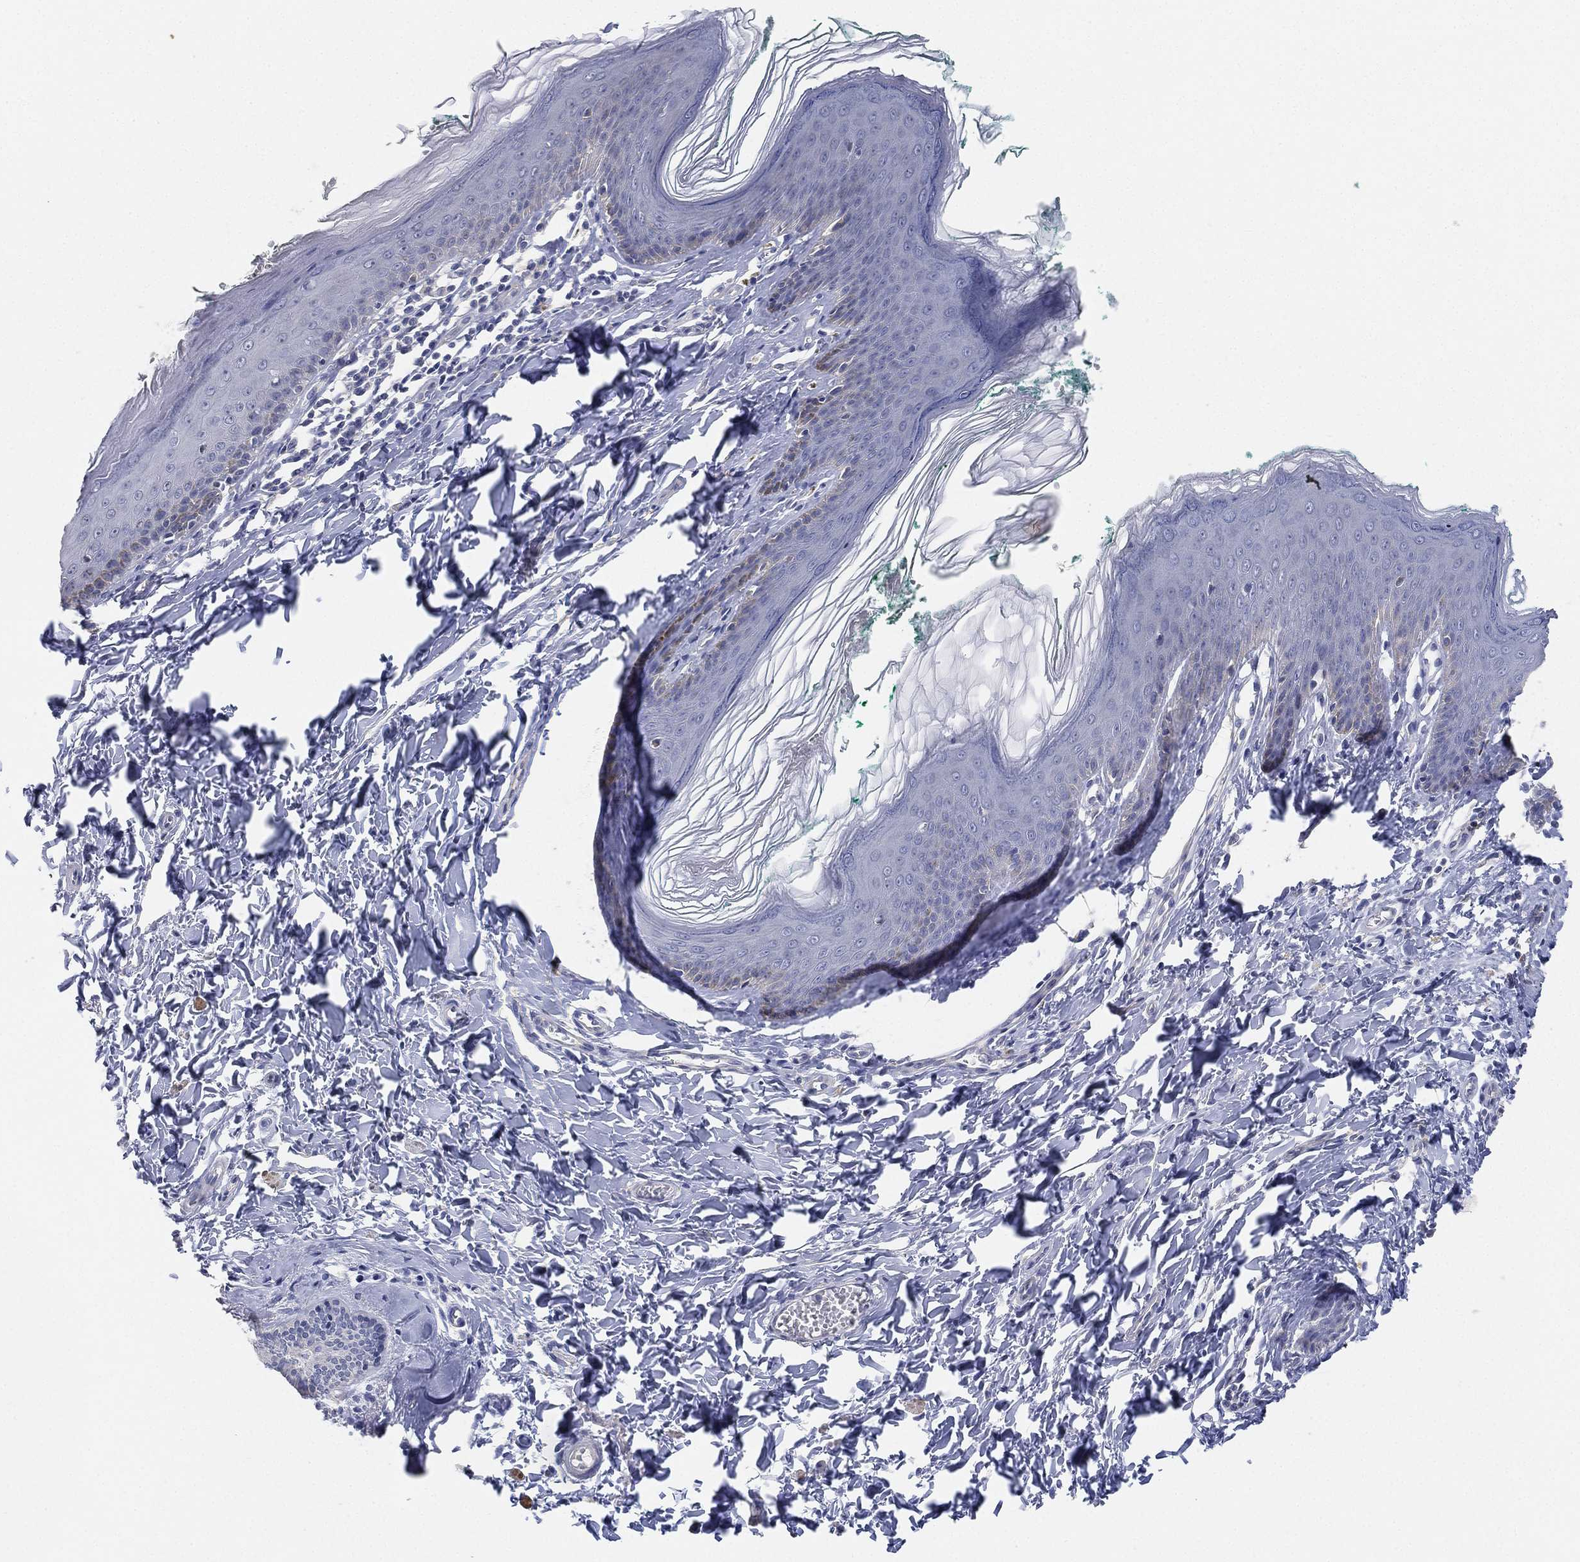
{"staining": {"intensity": "negative", "quantity": "none", "location": "none"}, "tissue": "skin", "cell_type": "Epidermal cells", "image_type": "normal", "snomed": [{"axis": "morphology", "description": "Normal tissue, NOS"}, {"axis": "topography", "description": "Vulva"}], "caption": "Immunohistochemistry (IHC) histopathology image of normal skin: human skin stained with DAB demonstrates no significant protein expression in epidermal cells. The staining is performed using DAB brown chromogen with nuclei counter-stained in using hematoxylin.", "gene": "FAM187B", "patient": {"sex": "female", "age": 66}}